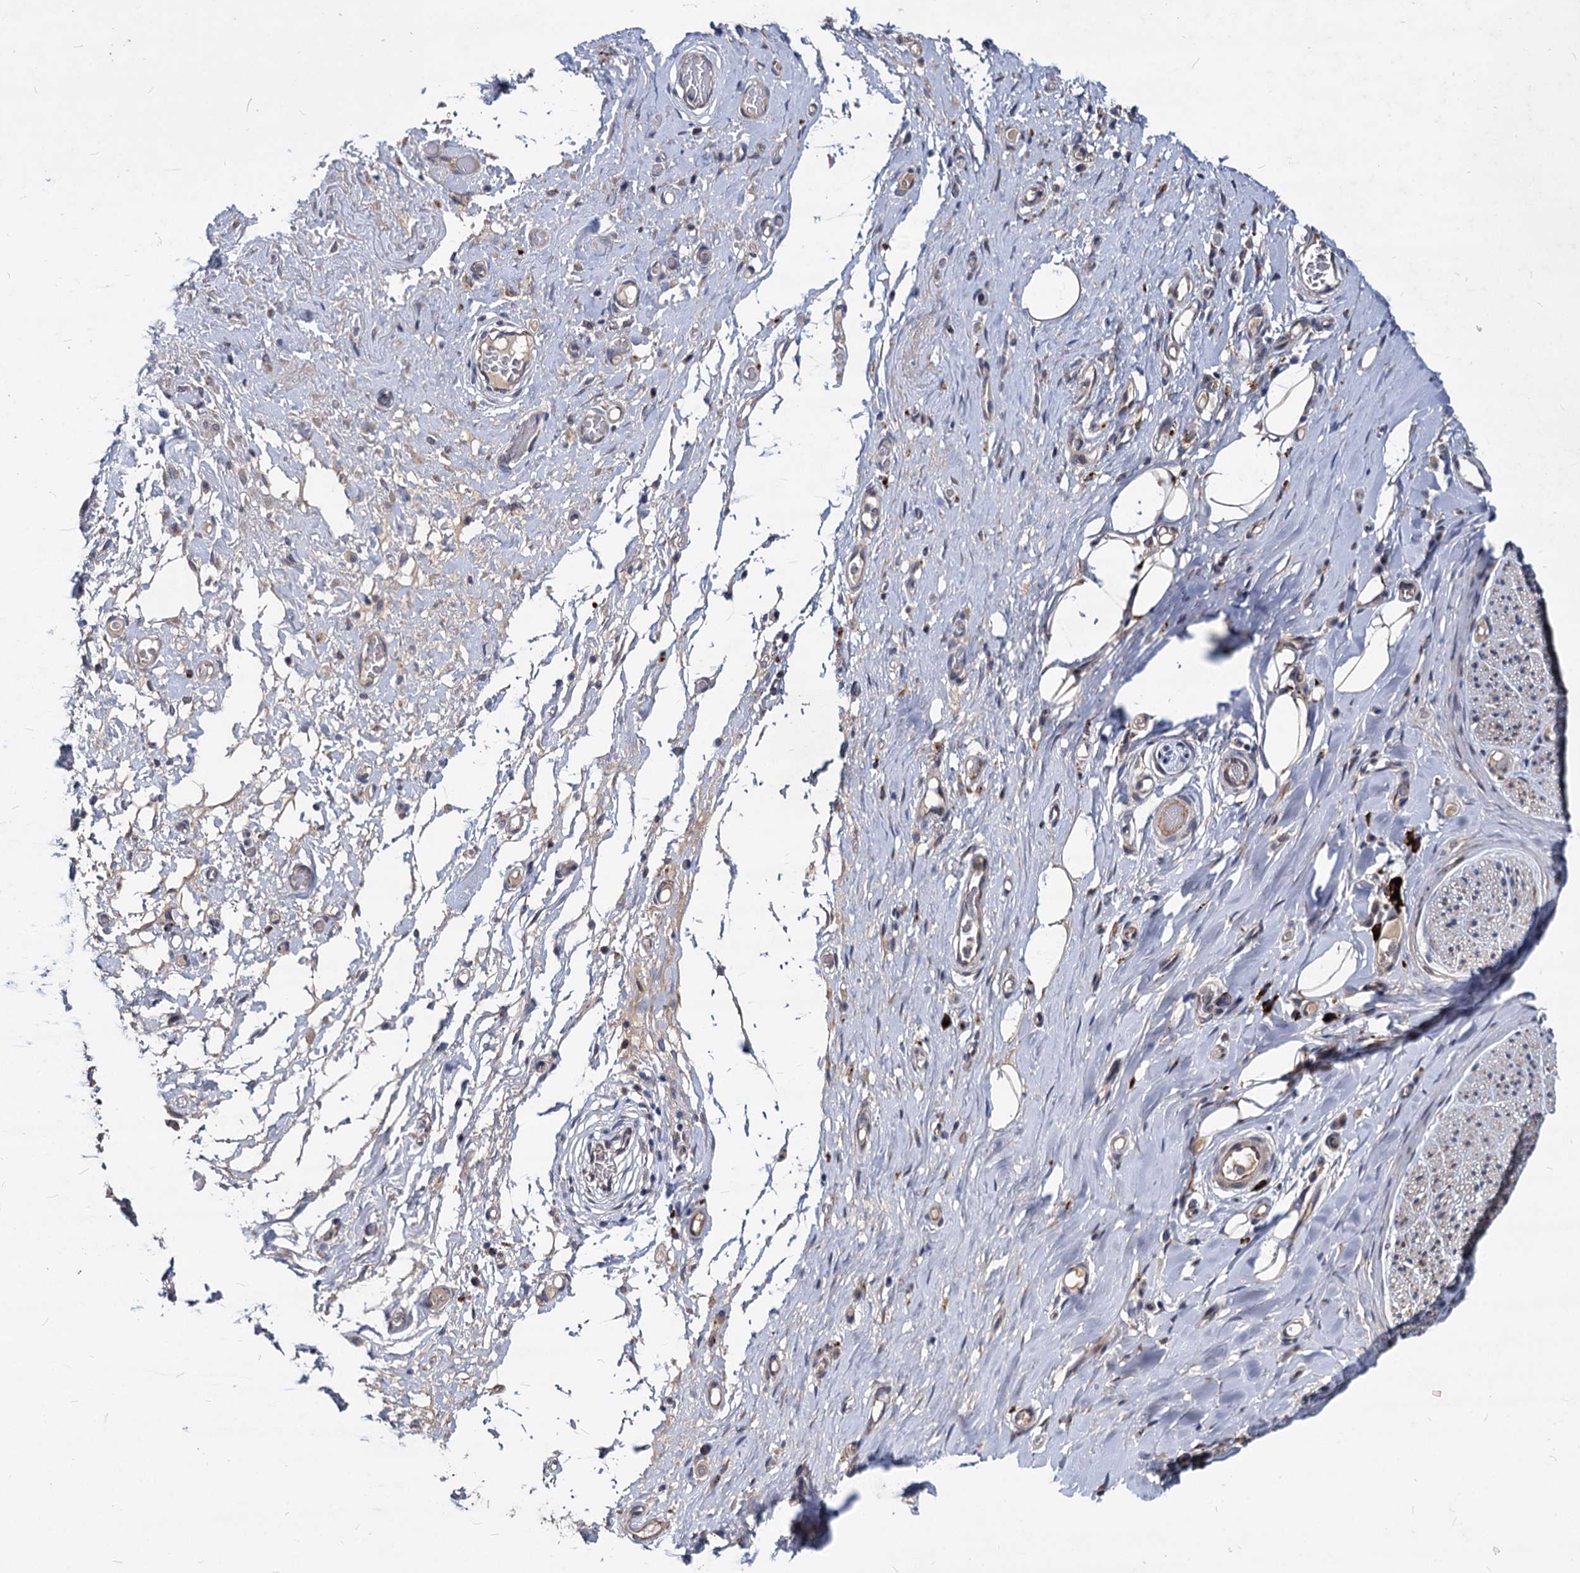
{"staining": {"intensity": "negative", "quantity": "none", "location": "none"}, "tissue": "adipose tissue", "cell_type": "Adipocytes", "image_type": "normal", "snomed": [{"axis": "morphology", "description": "Normal tissue, NOS"}, {"axis": "morphology", "description": "Adenocarcinoma, NOS"}, {"axis": "topography", "description": "Esophagus"}, {"axis": "topography", "description": "Stomach, upper"}, {"axis": "topography", "description": "Peripheral nerve tissue"}], "caption": "Adipose tissue stained for a protein using immunohistochemistry (IHC) exhibits no positivity adipocytes.", "gene": "C11orf86", "patient": {"sex": "male", "age": 62}}